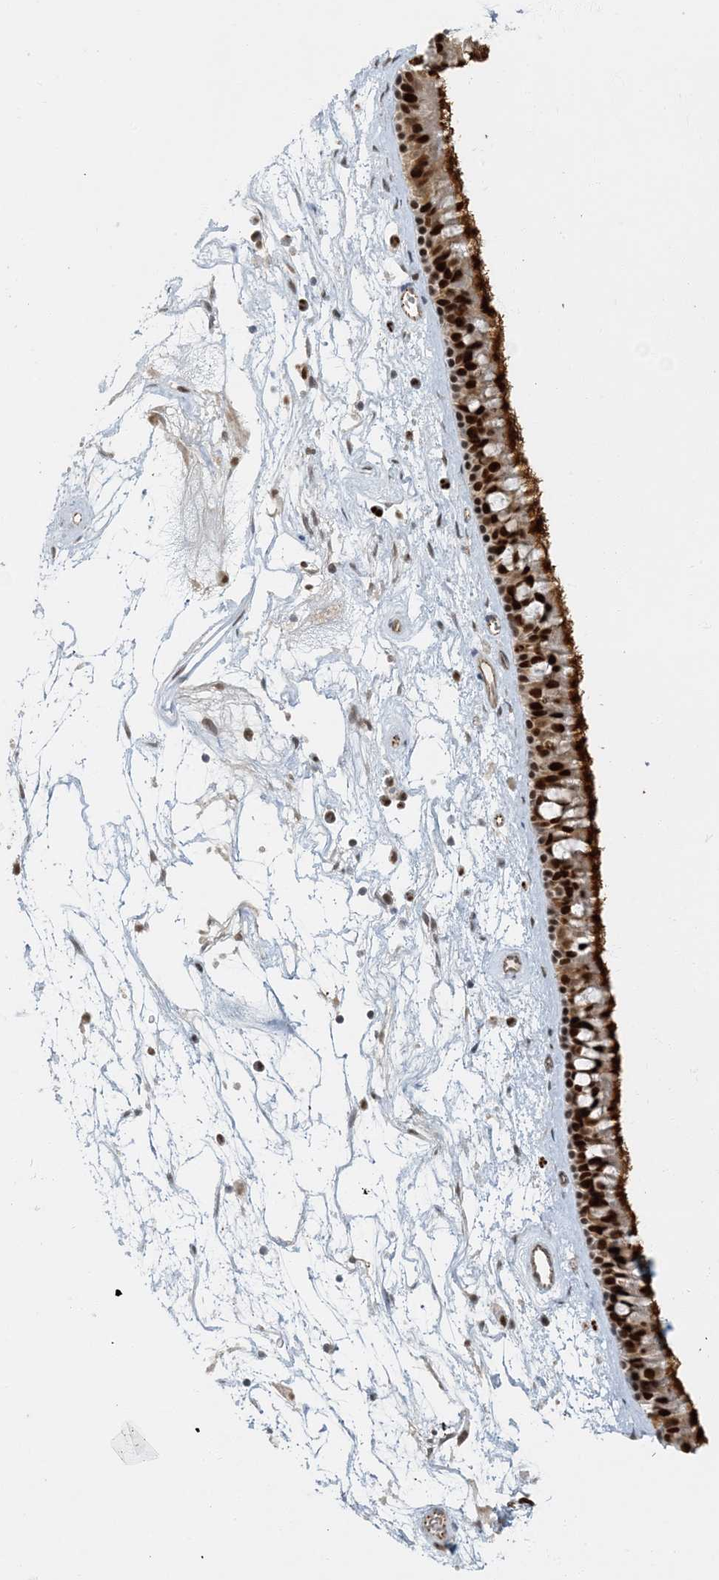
{"staining": {"intensity": "strong", "quantity": ">75%", "location": "cytoplasmic/membranous,nuclear"}, "tissue": "nasopharynx", "cell_type": "Respiratory epithelial cells", "image_type": "normal", "snomed": [{"axis": "morphology", "description": "Normal tissue, NOS"}, {"axis": "topography", "description": "Nasopharynx"}], "caption": "High-magnification brightfield microscopy of benign nasopharynx stained with DAB (brown) and counterstained with hematoxylin (blue). respiratory epithelial cells exhibit strong cytoplasmic/membranous,nuclear positivity is present in approximately>75% of cells.", "gene": "AK9", "patient": {"sex": "male", "age": 64}}